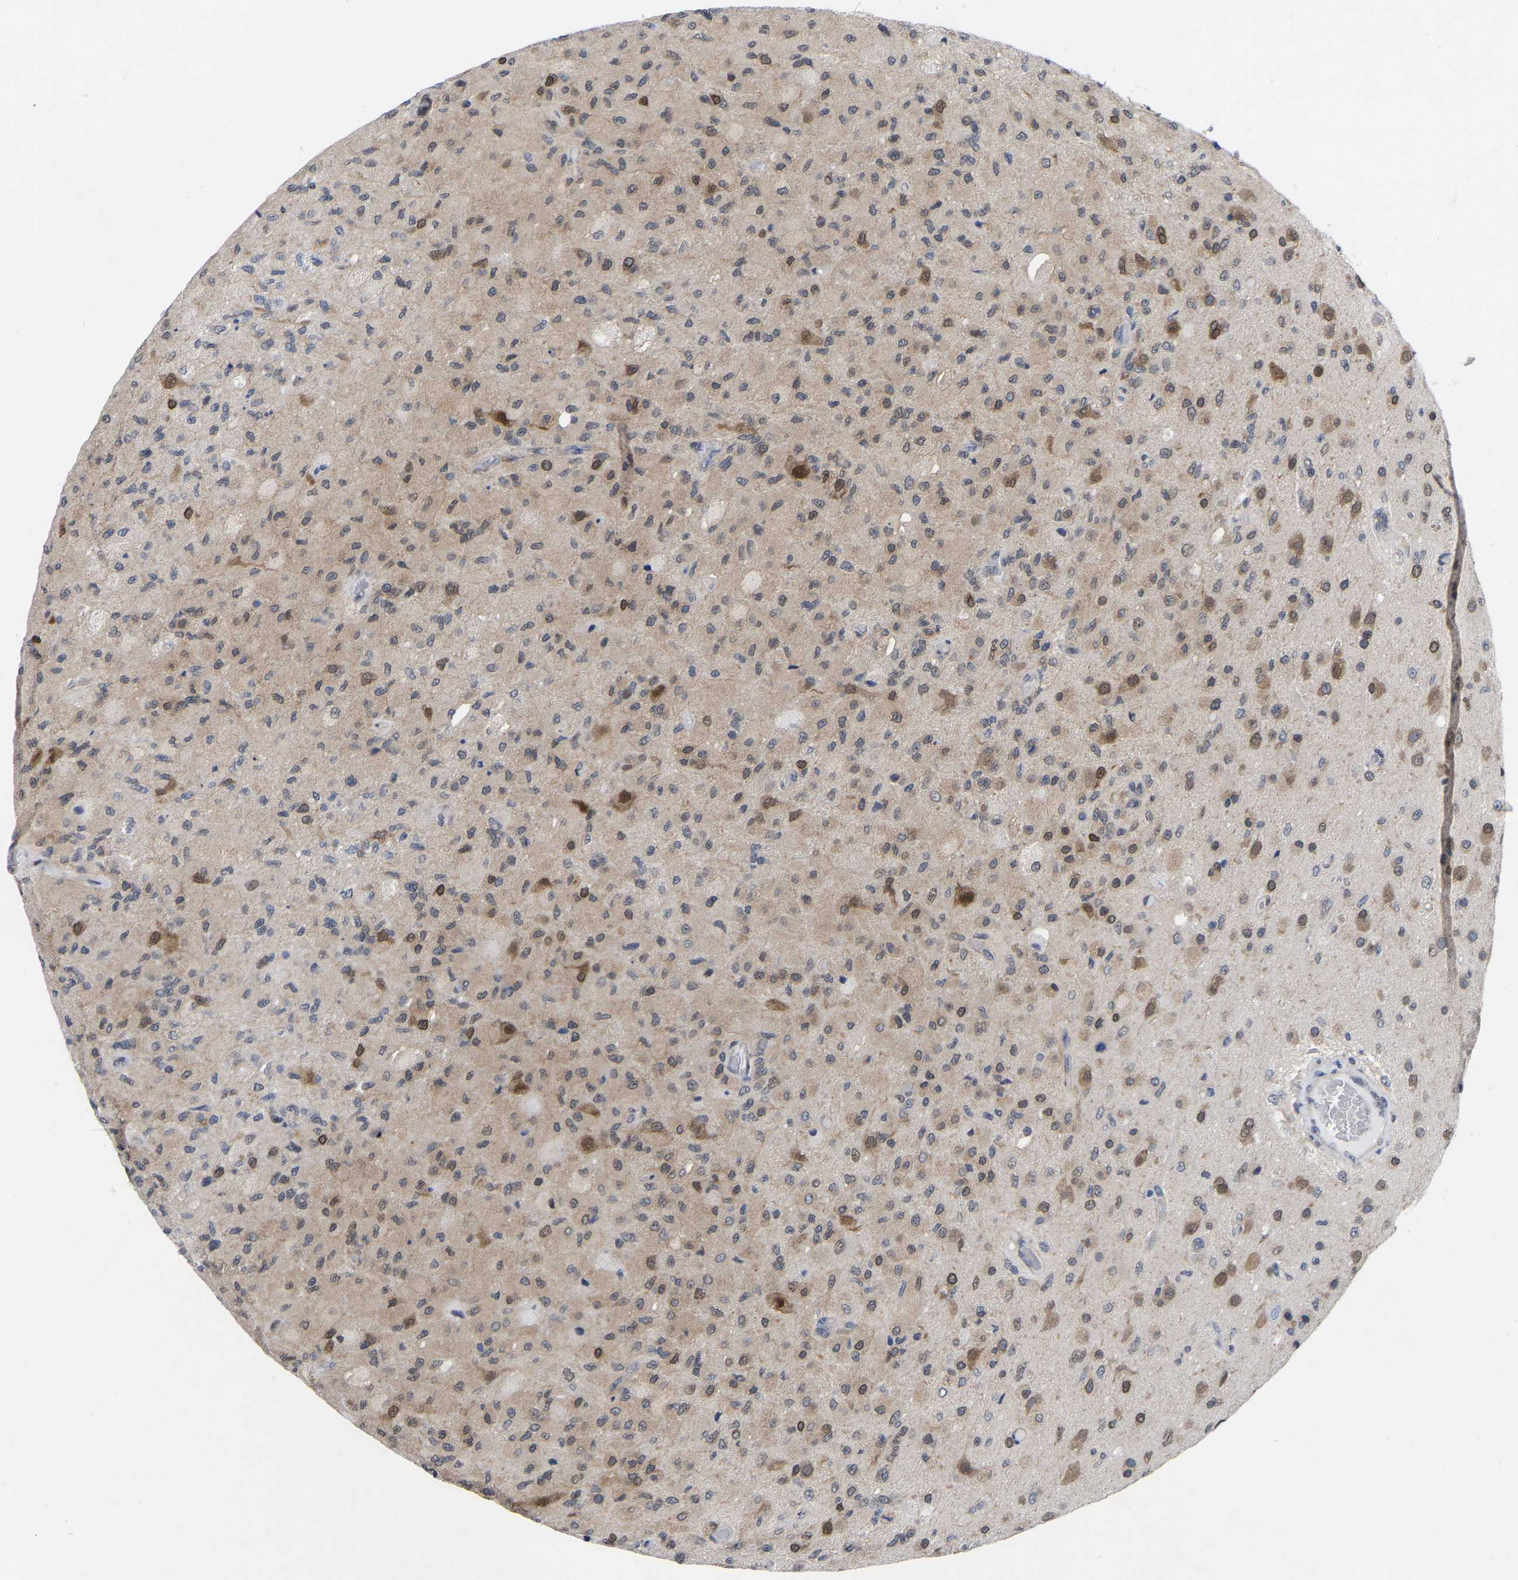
{"staining": {"intensity": "moderate", "quantity": "25%-75%", "location": "cytoplasmic/membranous,nuclear"}, "tissue": "glioma", "cell_type": "Tumor cells", "image_type": "cancer", "snomed": [{"axis": "morphology", "description": "Normal tissue, NOS"}, {"axis": "morphology", "description": "Glioma, malignant, High grade"}, {"axis": "topography", "description": "Cerebral cortex"}], "caption": "An immunohistochemistry histopathology image of tumor tissue is shown. Protein staining in brown labels moderate cytoplasmic/membranous and nuclear positivity in glioma within tumor cells.", "gene": "UBE4B", "patient": {"sex": "male", "age": 77}}